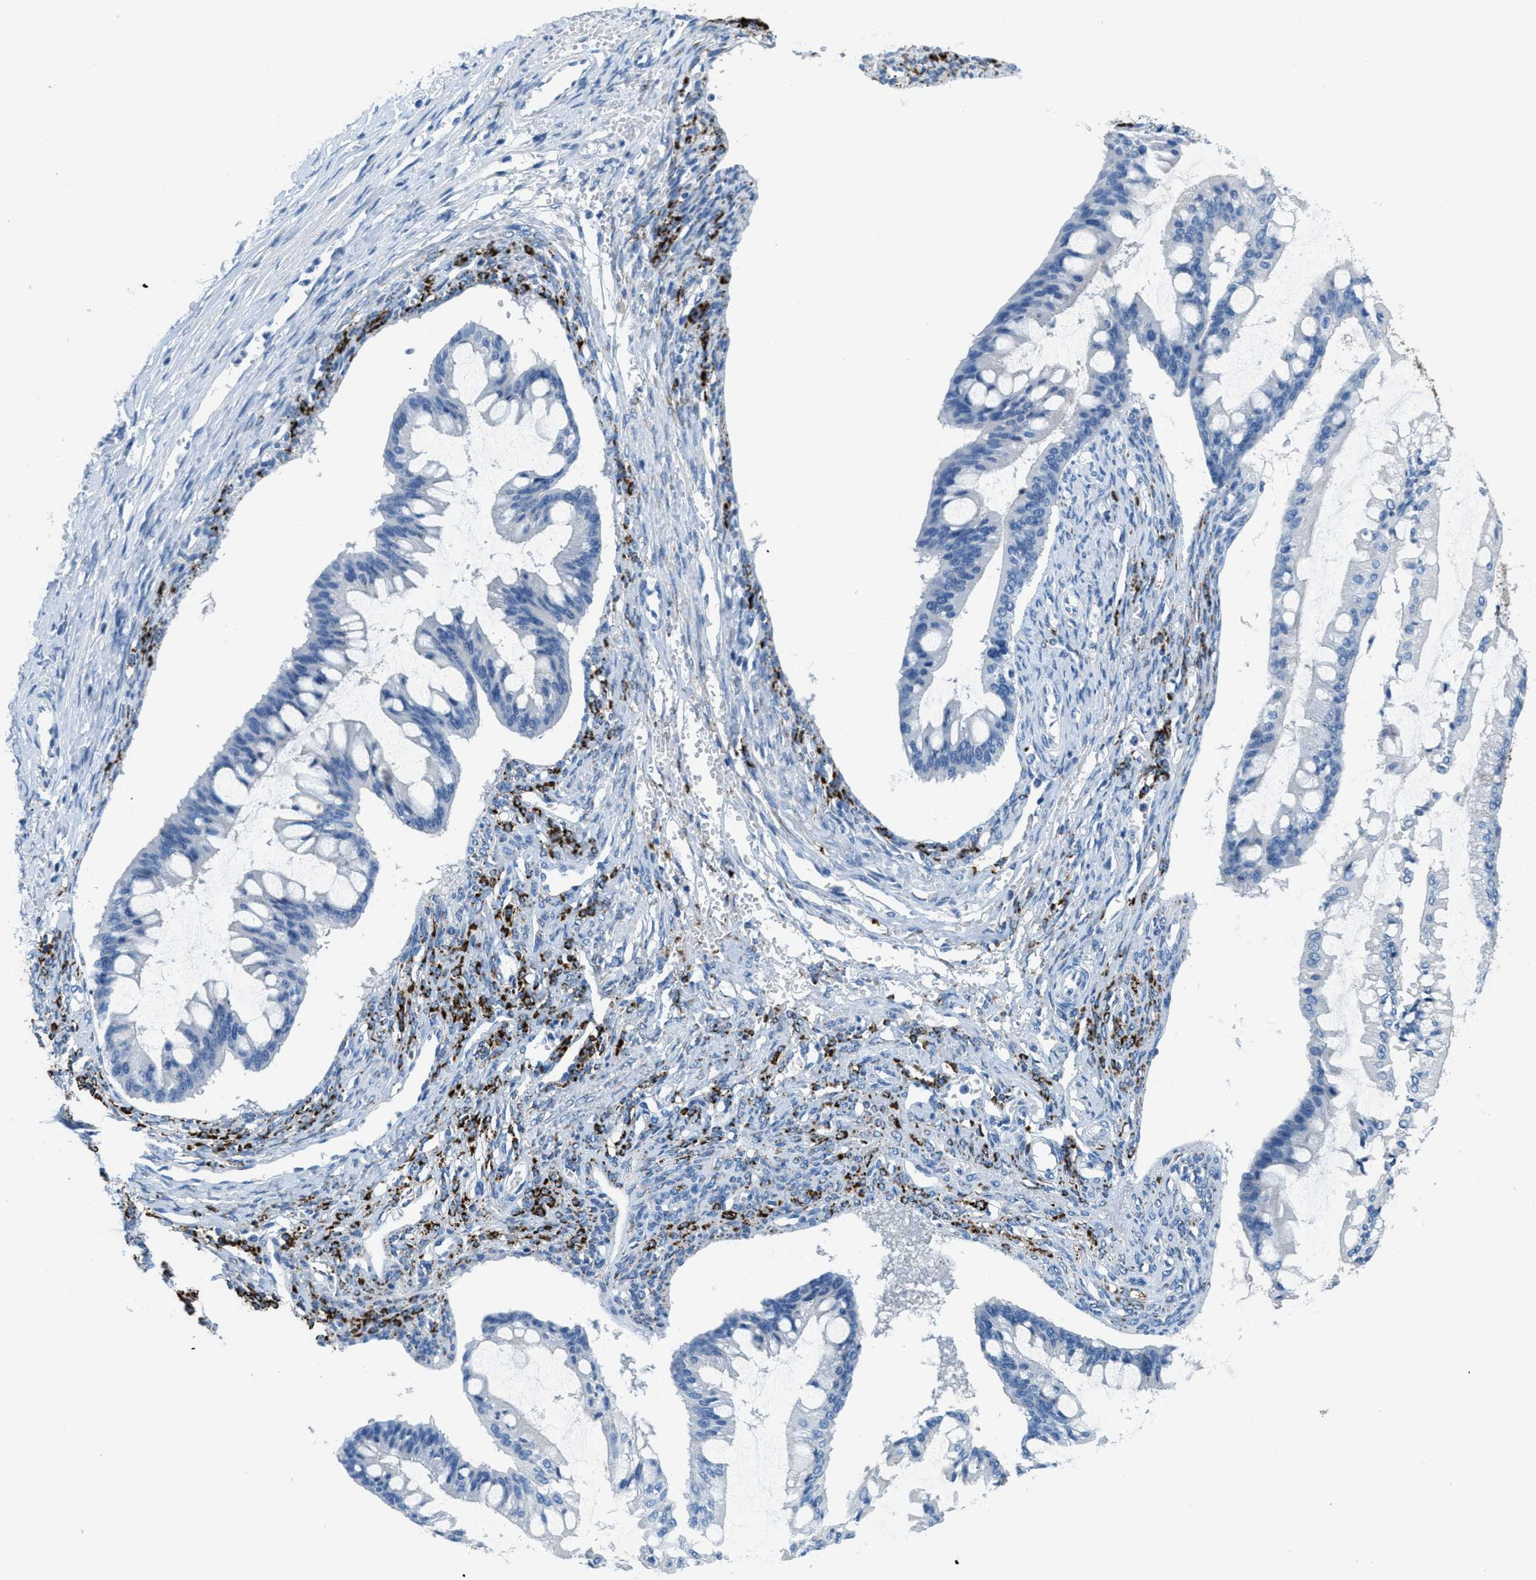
{"staining": {"intensity": "negative", "quantity": "none", "location": "none"}, "tissue": "ovarian cancer", "cell_type": "Tumor cells", "image_type": "cancer", "snomed": [{"axis": "morphology", "description": "Cystadenocarcinoma, mucinous, NOS"}, {"axis": "topography", "description": "Ovary"}], "caption": "The IHC micrograph has no significant expression in tumor cells of ovarian mucinous cystadenocarcinoma tissue. The staining was performed using DAB (3,3'-diaminobenzidine) to visualize the protein expression in brown, while the nuclei were stained in blue with hematoxylin (Magnification: 20x).", "gene": "MGARP", "patient": {"sex": "female", "age": 73}}